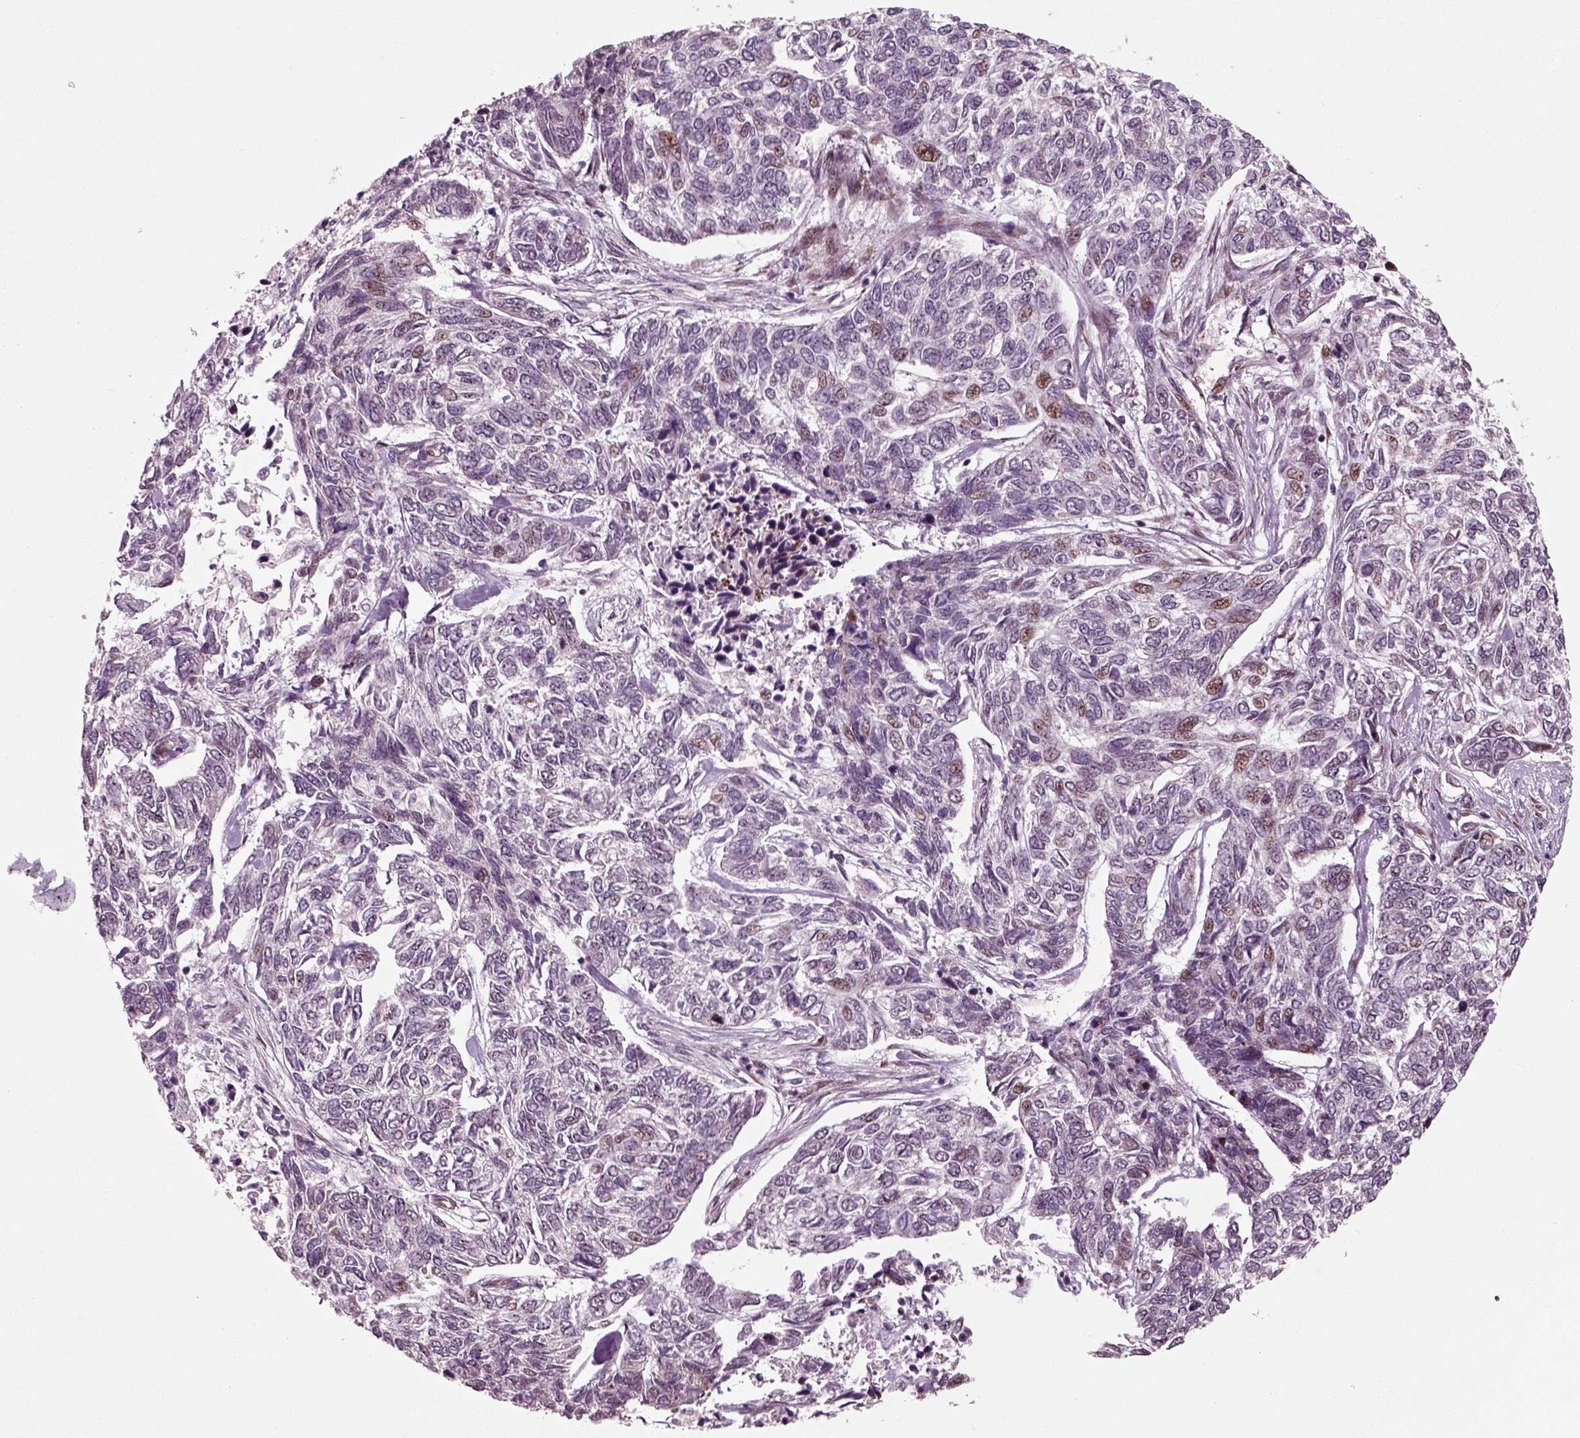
{"staining": {"intensity": "moderate", "quantity": "<25%", "location": "nuclear"}, "tissue": "skin cancer", "cell_type": "Tumor cells", "image_type": "cancer", "snomed": [{"axis": "morphology", "description": "Basal cell carcinoma"}, {"axis": "topography", "description": "Skin"}], "caption": "Skin cancer stained for a protein displays moderate nuclear positivity in tumor cells. The protein is shown in brown color, while the nuclei are stained blue.", "gene": "CDC14A", "patient": {"sex": "female", "age": 65}}